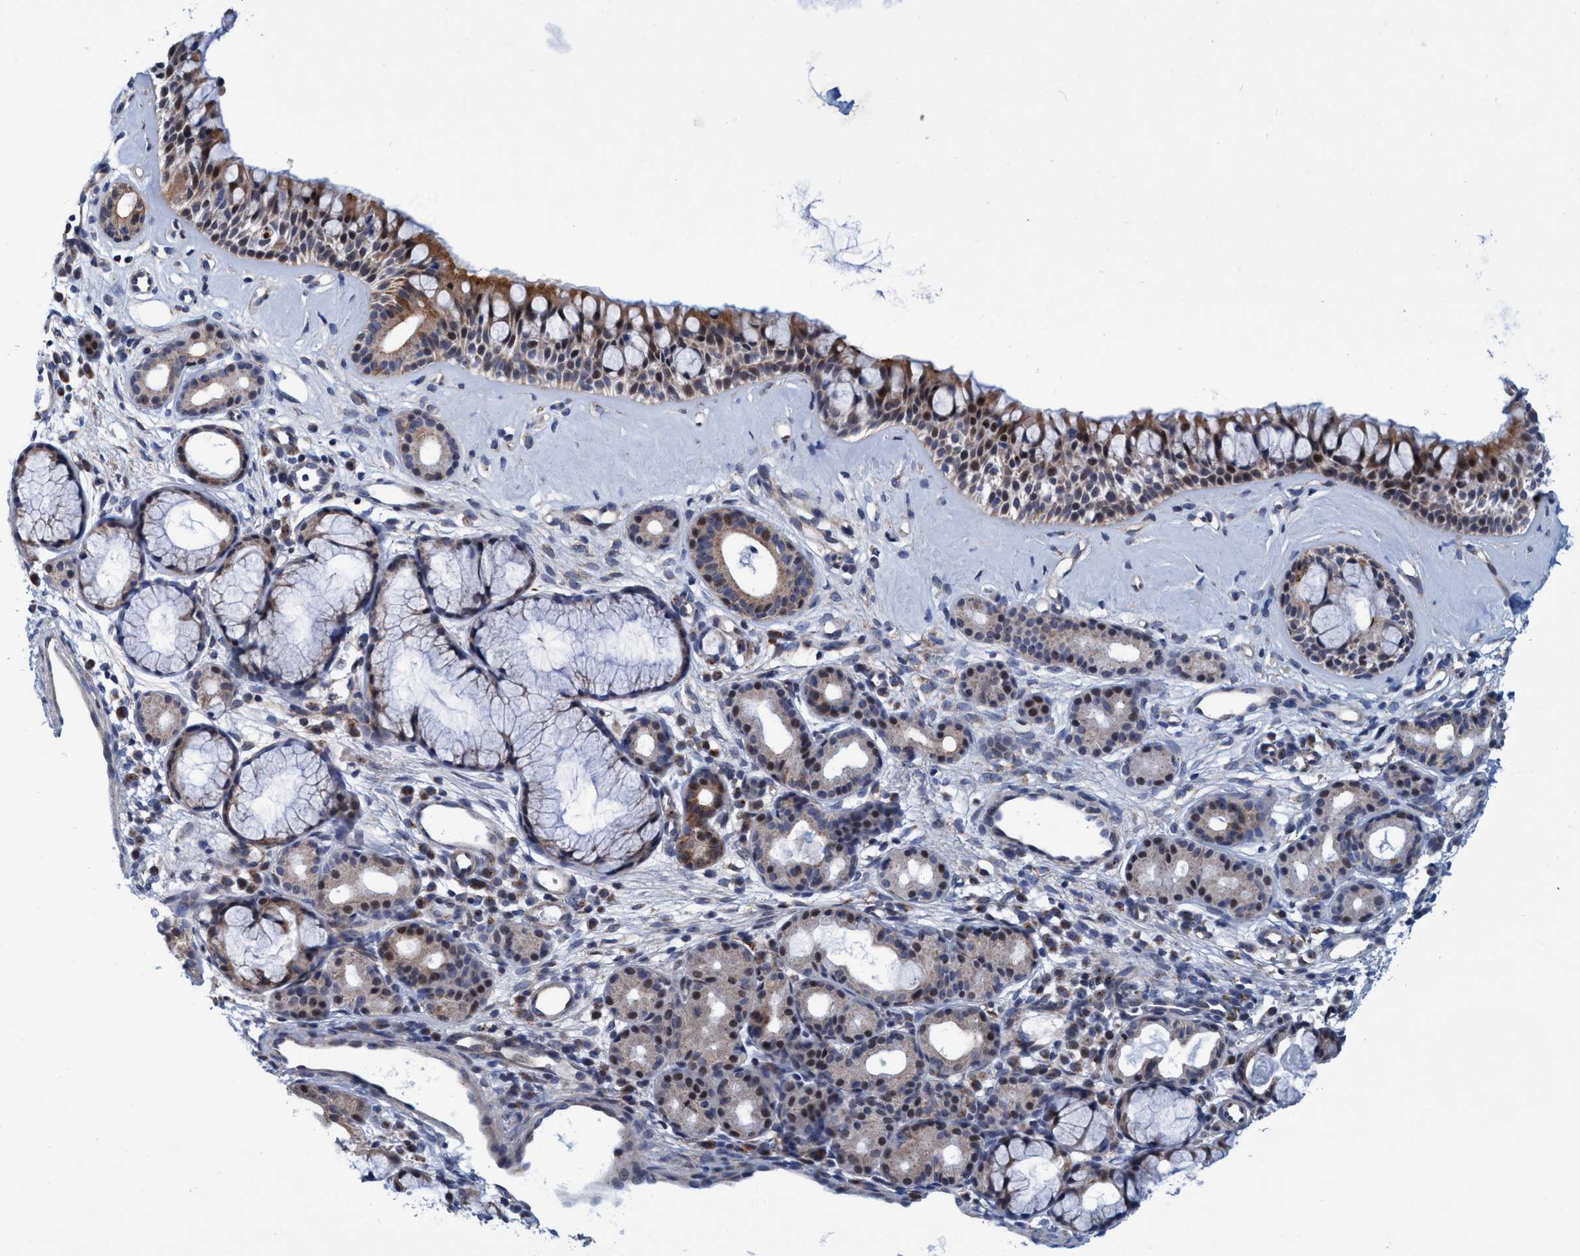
{"staining": {"intensity": "moderate", "quantity": ">75%", "location": "cytoplasmic/membranous,nuclear"}, "tissue": "nasopharynx", "cell_type": "Respiratory epithelial cells", "image_type": "normal", "snomed": [{"axis": "morphology", "description": "Normal tissue, NOS"}, {"axis": "topography", "description": "Nasopharynx"}], "caption": "Protein expression analysis of benign nasopharynx demonstrates moderate cytoplasmic/membranous,nuclear positivity in about >75% of respiratory epithelial cells.", "gene": "POLR1F", "patient": {"sex": "female", "age": 42}}